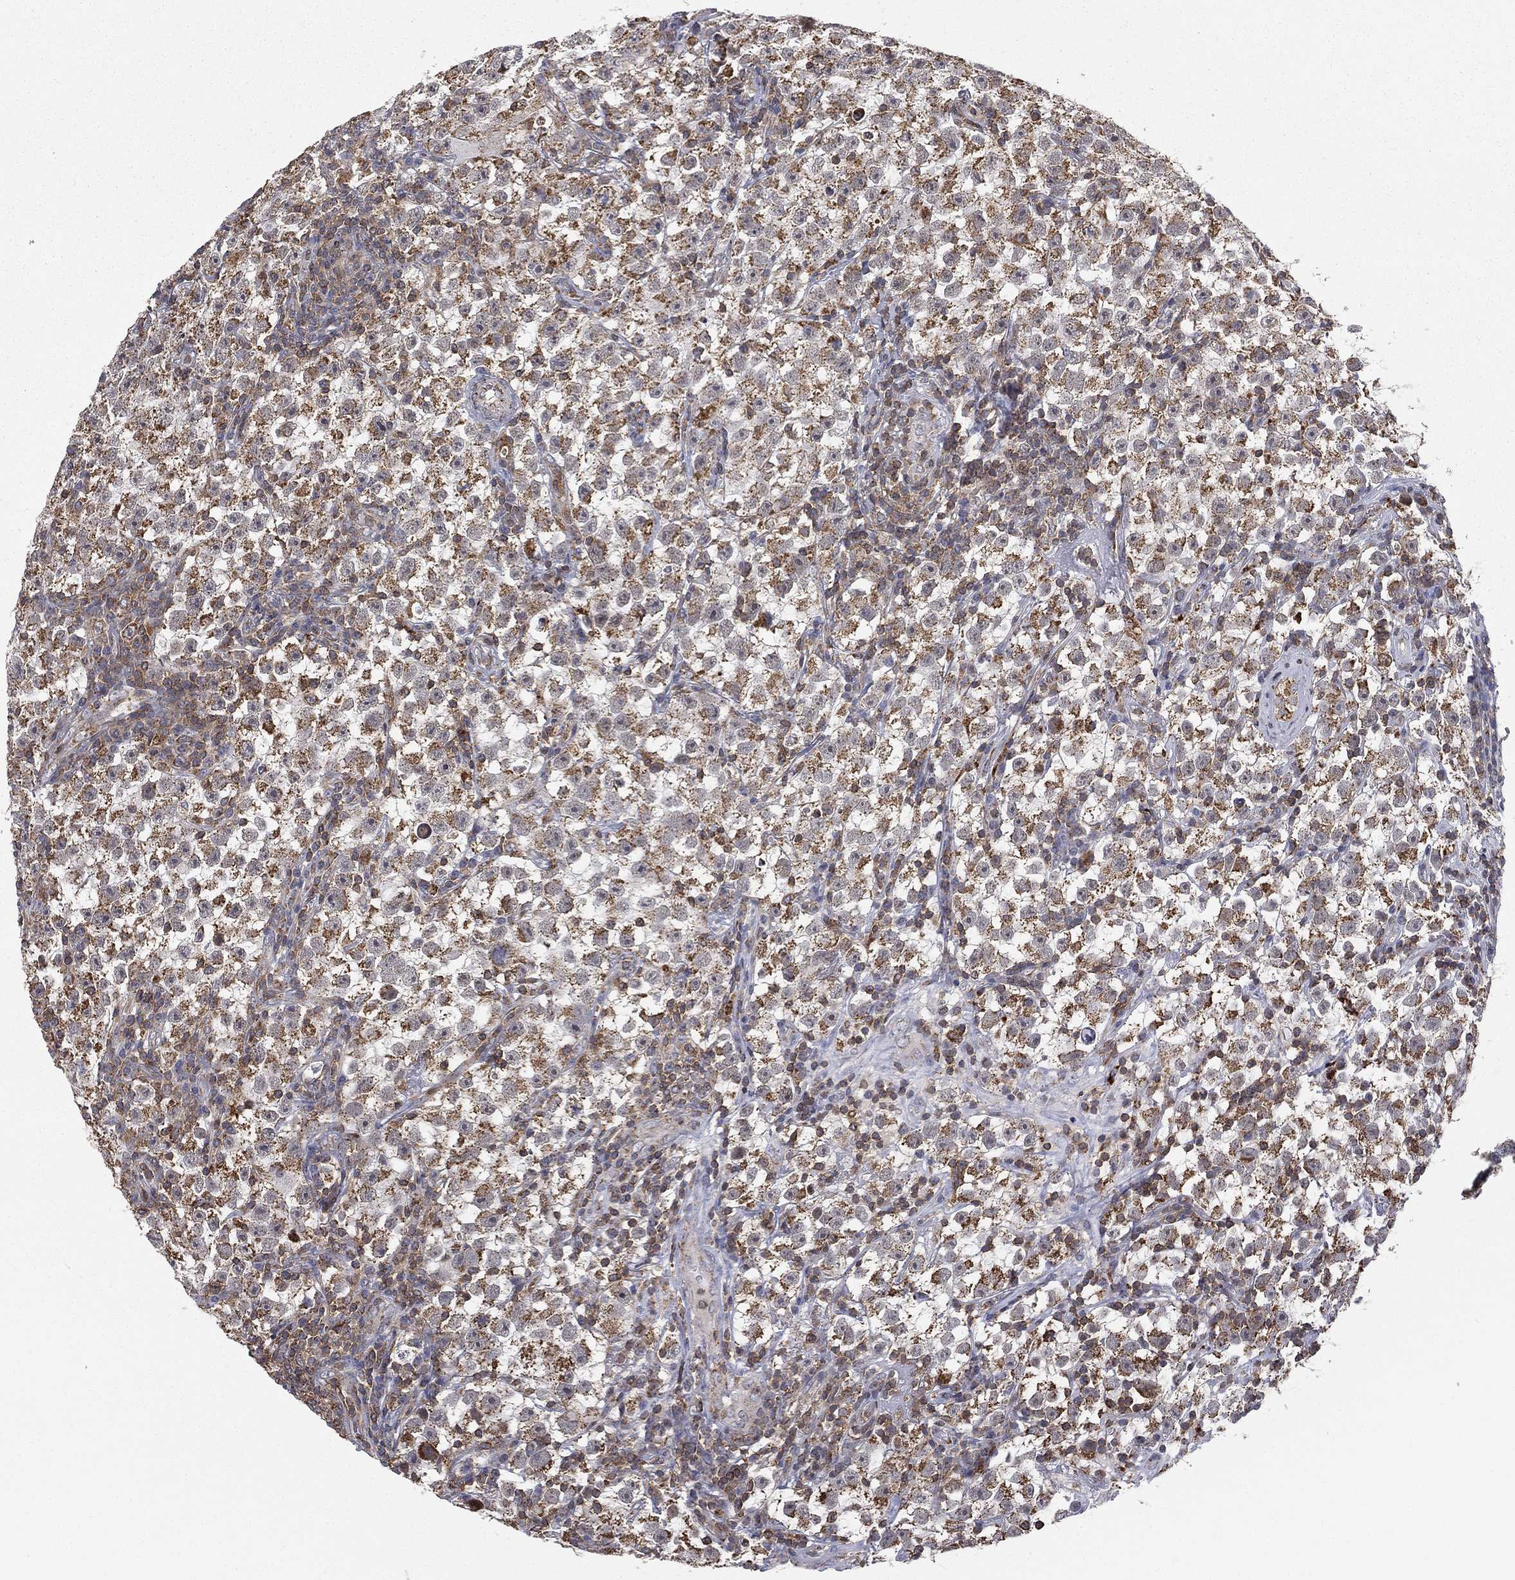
{"staining": {"intensity": "strong", "quantity": "25%-75%", "location": "cytoplasmic/membranous"}, "tissue": "testis cancer", "cell_type": "Tumor cells", "image_type": "cancer", "snomed": [{"axis": "morphology", "description": "Seminoma, NOS"}, {"axis": "topography", "description": "Testis"}], "caption": "The photomicrograph demonstrates immunohistochemical staining of testis cancer (seminoma). There is strong cytoplasmic/membranous expression is present in approximately 25%-75% of tumor cells.", "gene": "RIN3", "patient": {"sex": "male", "age": 22}}